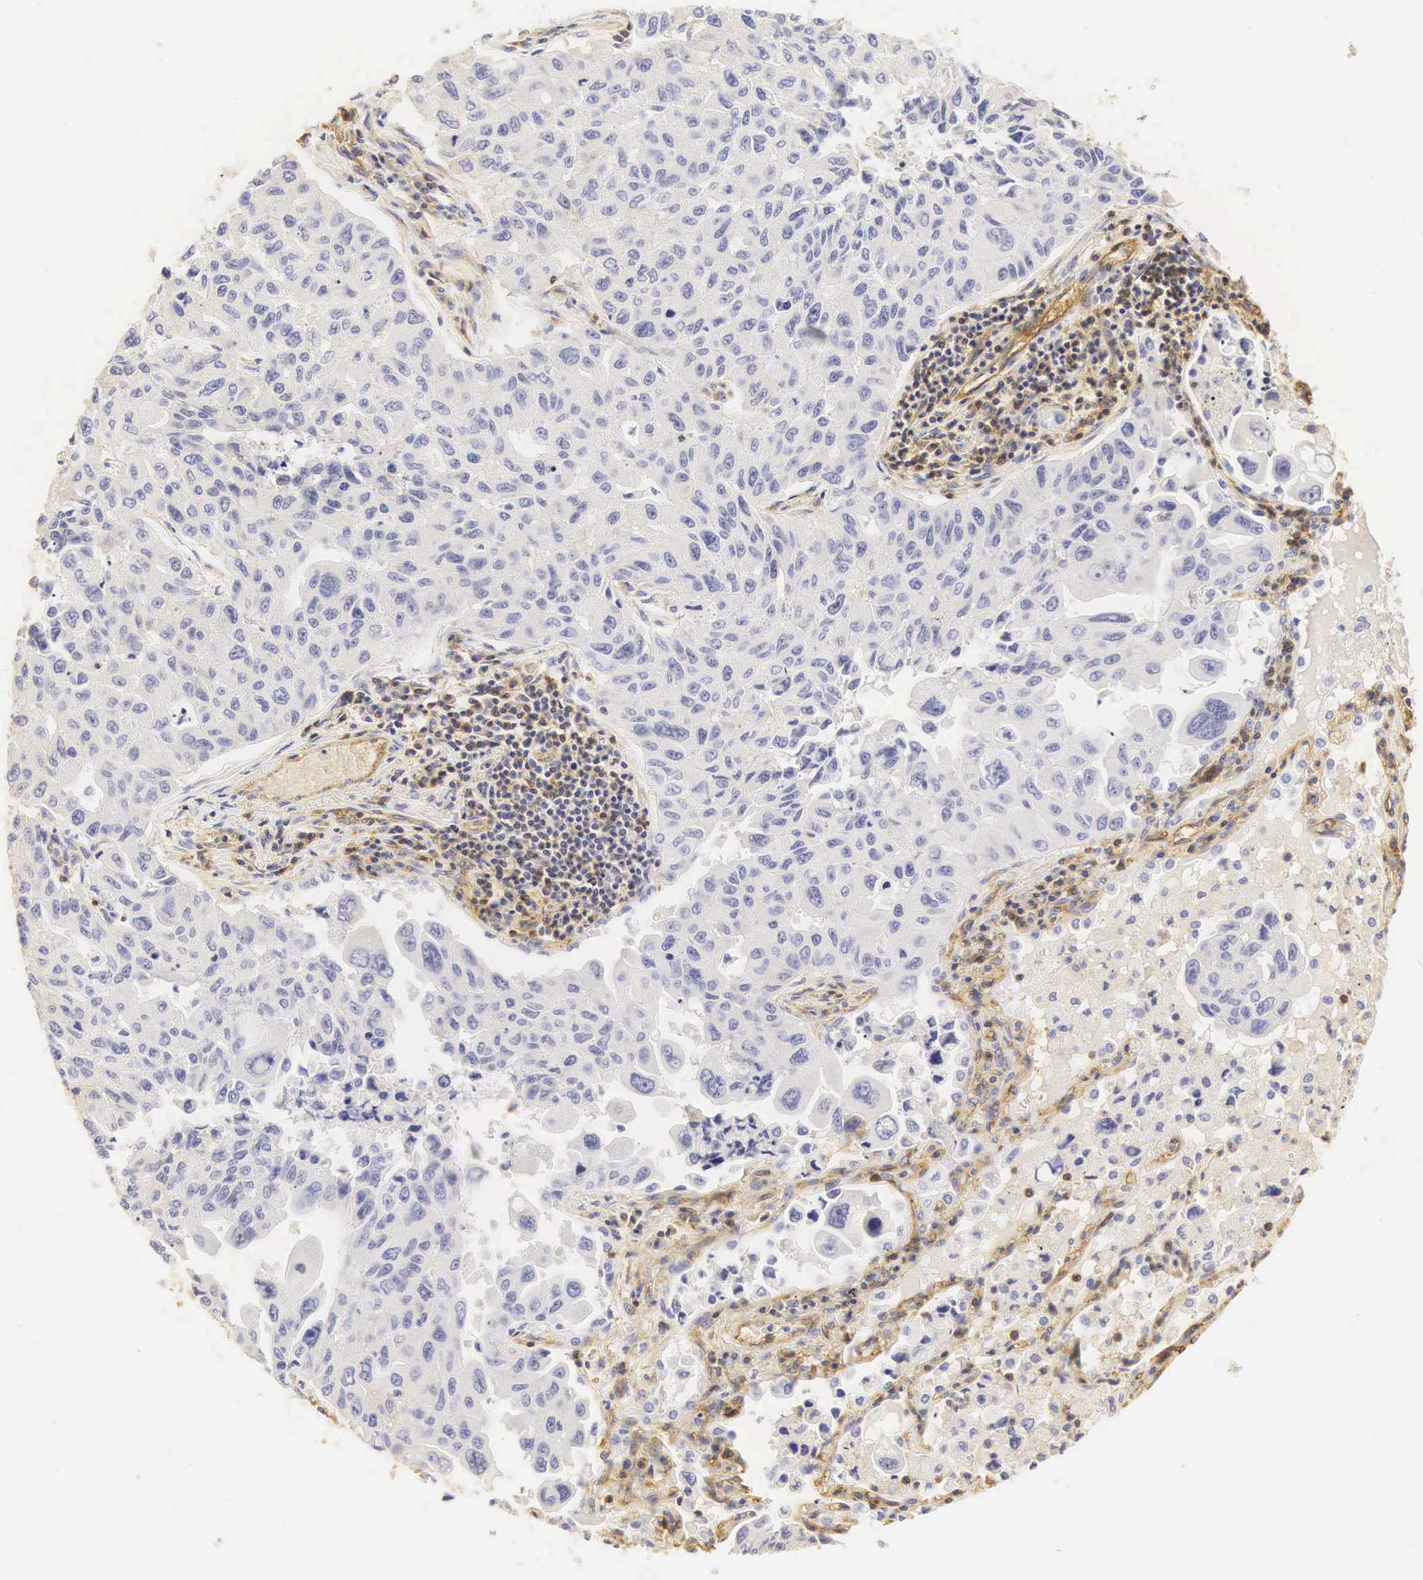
{"staining": {"intensity": "negative", "quantity": "none", "location": "none"}, "tissue": "lung cancer", "cell_type": "Tumor cells", "image_type": "cancer", "snomed": [{"axis": "morphology", "description": "Adenocarcinoma, NOS"}, {"axis": "topography", "description": "Lung"}], "caption": "The photomicrograph displays no staining of tumor cells in lung adenocarcinoma.", "gene": "CD99", "patient": {"sex": "male", "age": 64}}